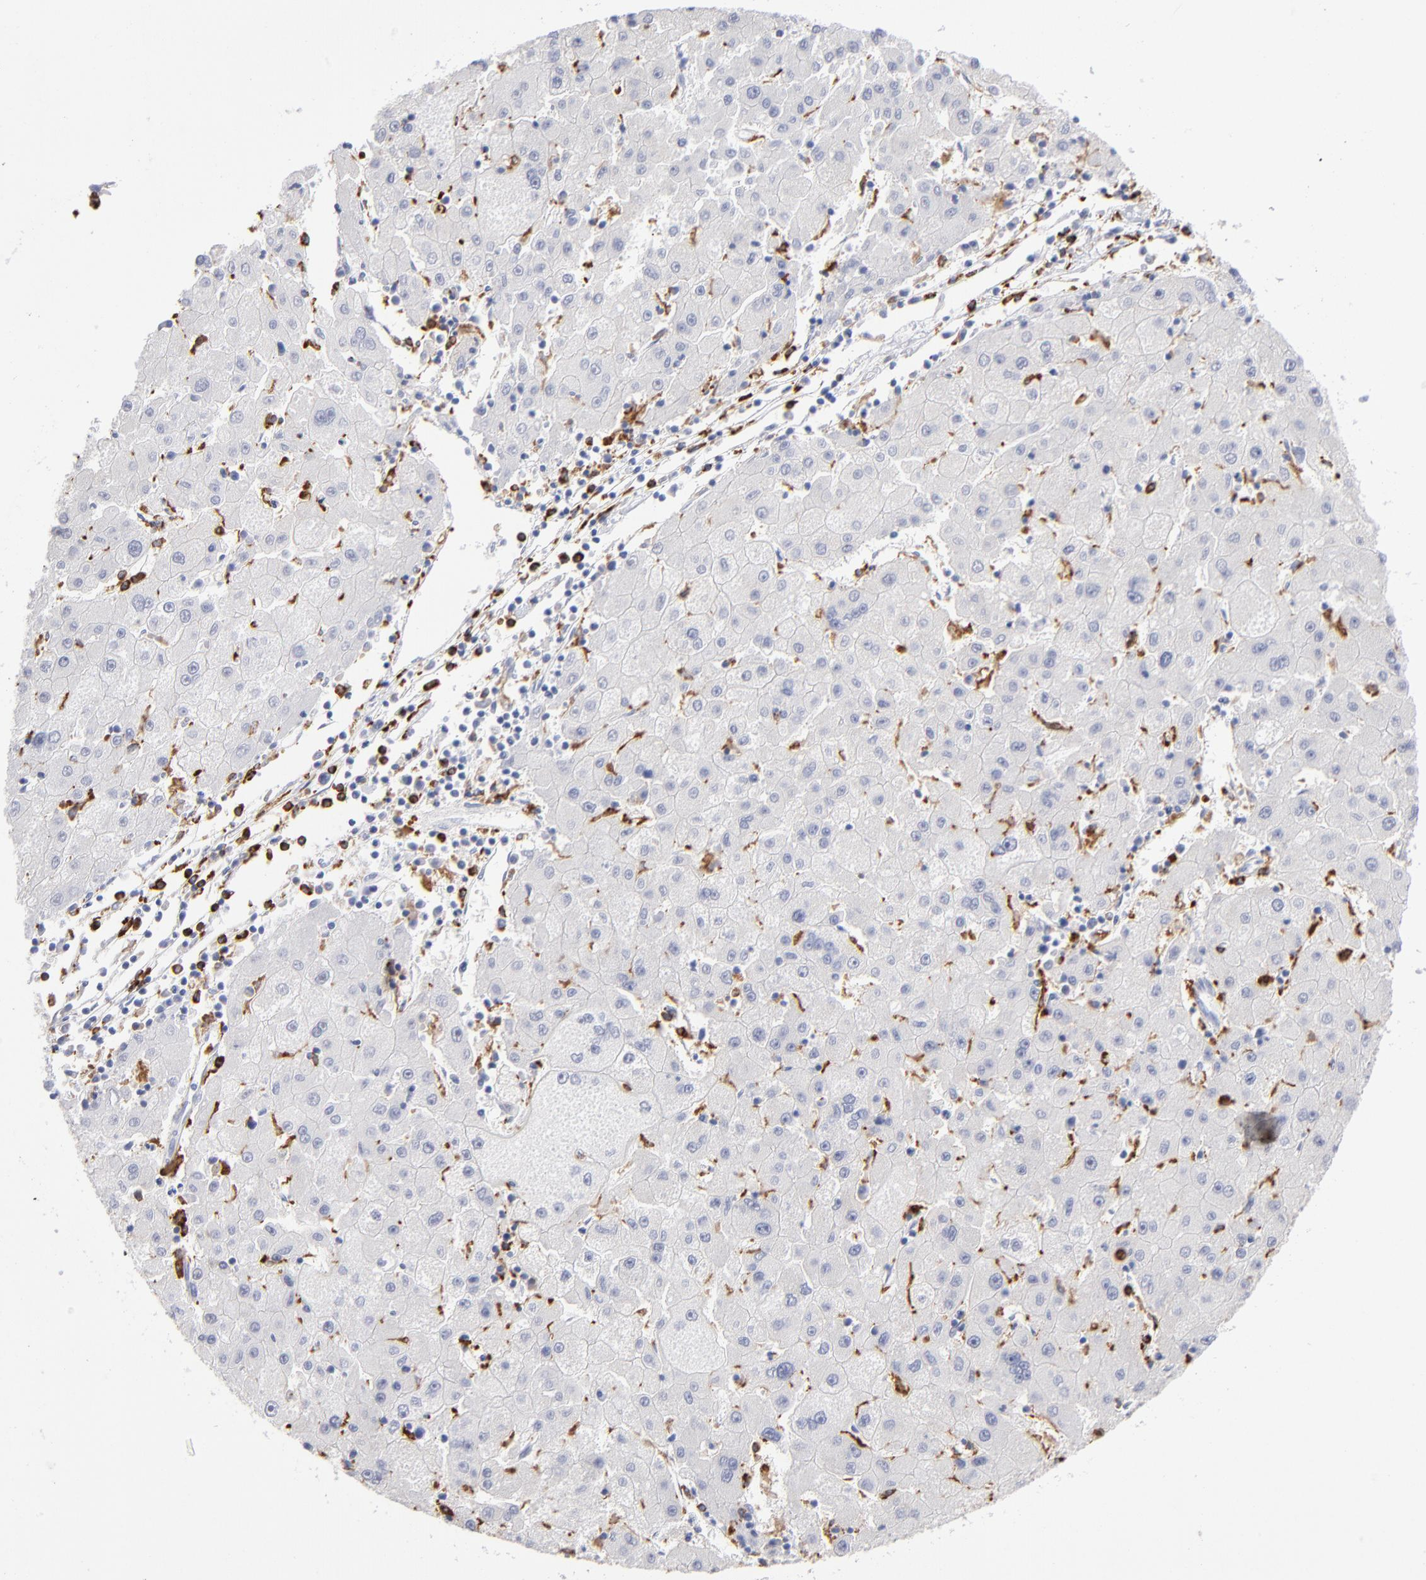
{"staining": {"intensity": "negative", "quantity": "none", "location": "none"}, "tissue": "liver cancer", "cell_type": "Tumor cells", "image_type": "cancer", "snomed": [{"axis": "morphology", "description": "Carcinoma, Hepatocellular, NOS"}, {"axis": "topography", "description": "Liver"}], "caption": "Immunohistochemical staining of liver hepatocellular carcinoma displays no significant positivity in tumor cells.", "gene": "CD180", "patient": {"sex": "male", "age": 72}}